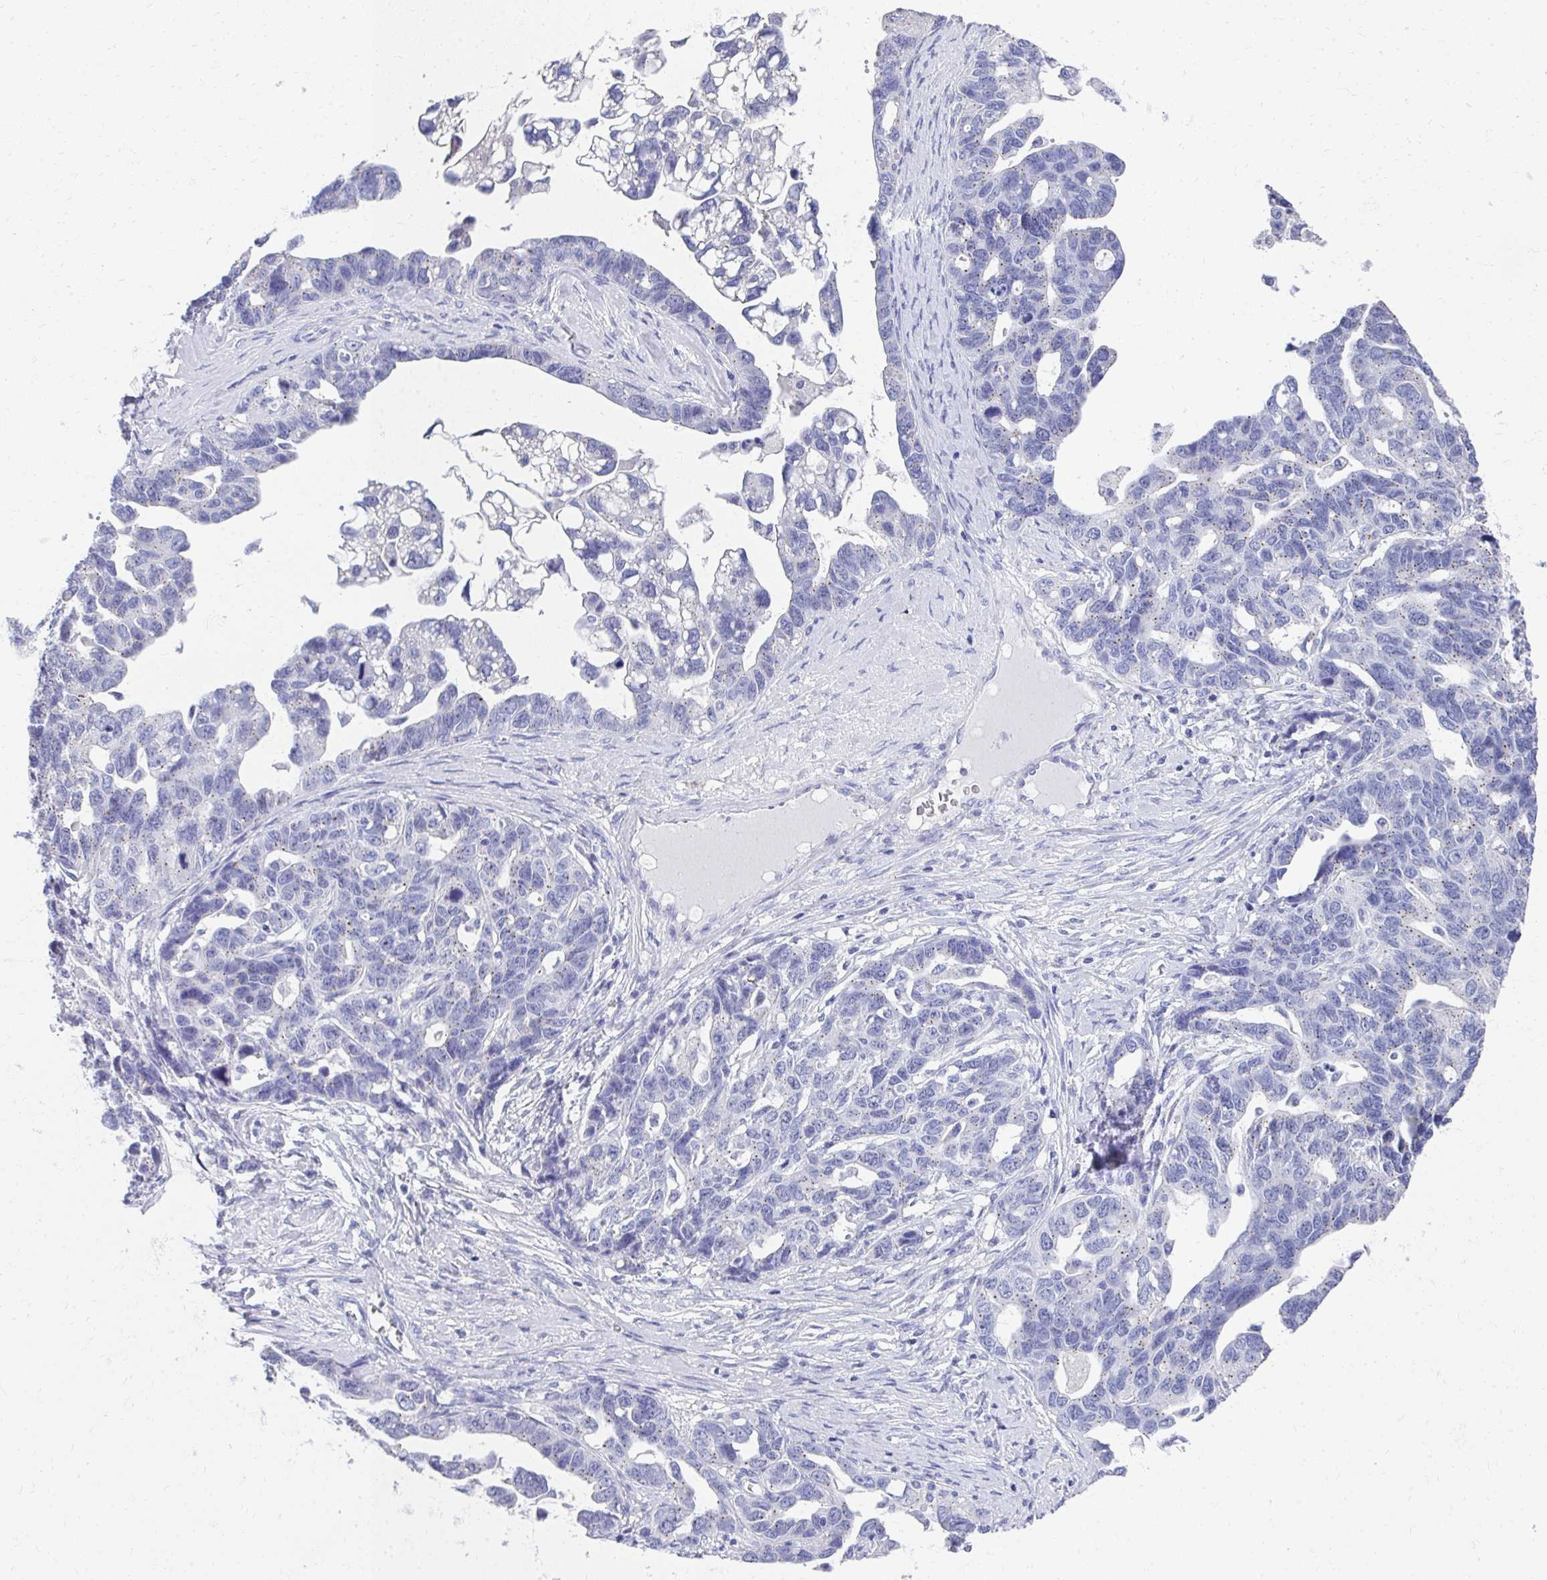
{"staining": {"intensity": "negative", "quantity": "none", "location": "none"}, "tissue": "ovarian cancer", "cell_type": "Tumor cells", "image_type": "cancer", "snomed": [{"axis": "morphology", "description": "Cystadenocarcinoma, serous, NOS"}, {"axis": "topography", "description": "Ovary"}], "caption": "This is a histopathology image of immunohistochemistry staining of ovarian cancer, which shows no positivity in tumor cells. The staining is performed using DAB (3,3'-diaminobenzidine) brown chromogen with nuclei counter-stained in using hematoxylin.", "gene": "TMPRSS2", "patient": {"sex": "female", "age": 69}}